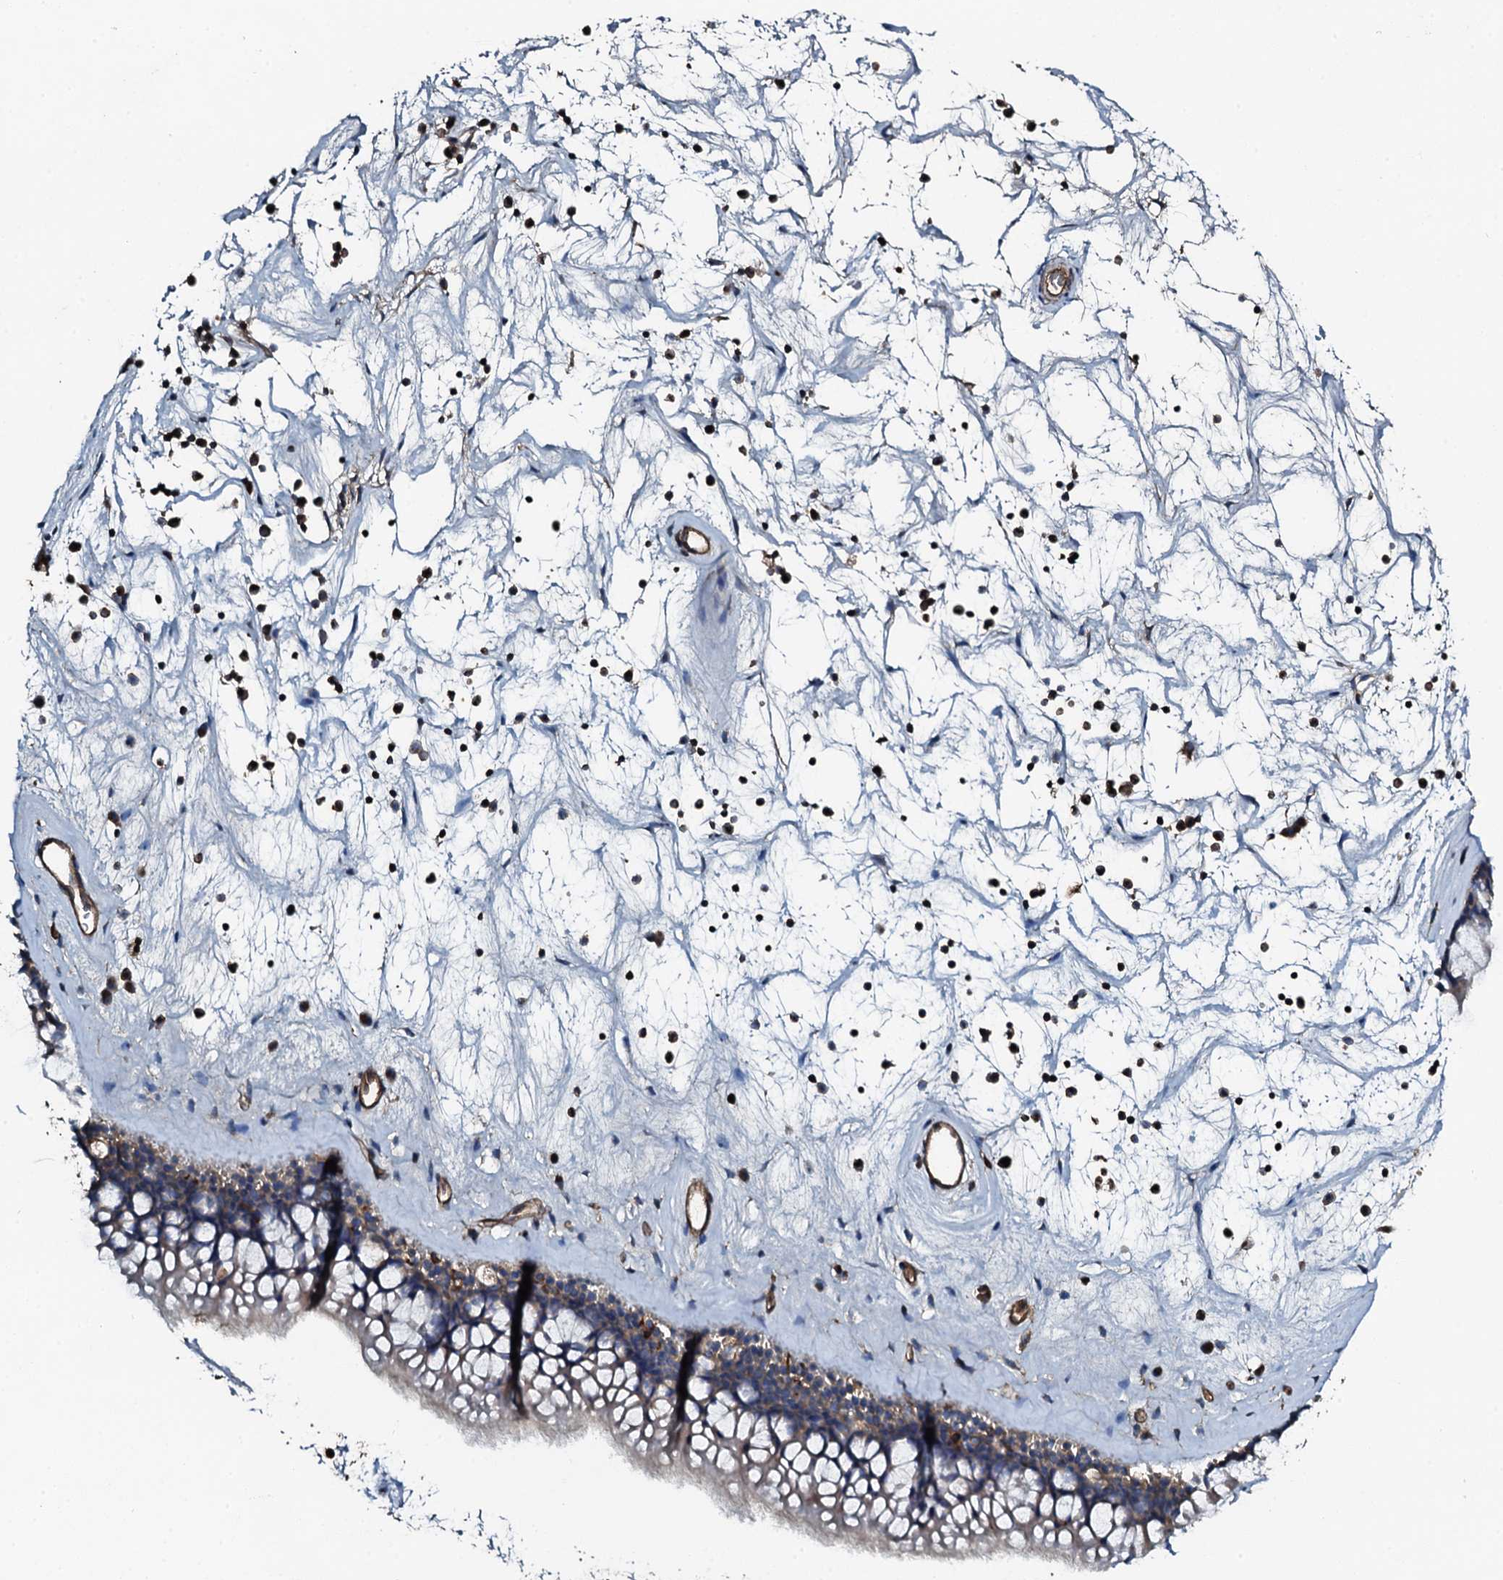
{"staining": {"intensity": "moderate", "quantity": ">75%", "location": "cytoplasmic/membranous"}, "tissue": "nasopharynx", "cell_type": "Respiratory epithelial cells", "image_type": "normal", "snomed": [{"axis": "morphology", "description": "Normal tissue, NOS"}, {"axis": "topography", "description": "Nasopharynx"}], "caption": "Normal nasopharynx was stained to show a protein in brown. There is medium levels of moderate cytoplasmic/membranous staining in about >75% of respiratory epithelial cells. The protein of interest is shown in brown color, while the nuclei are stained blue.", "gene": "GRK2", "patient": {"sex": "male", "age": 64}}